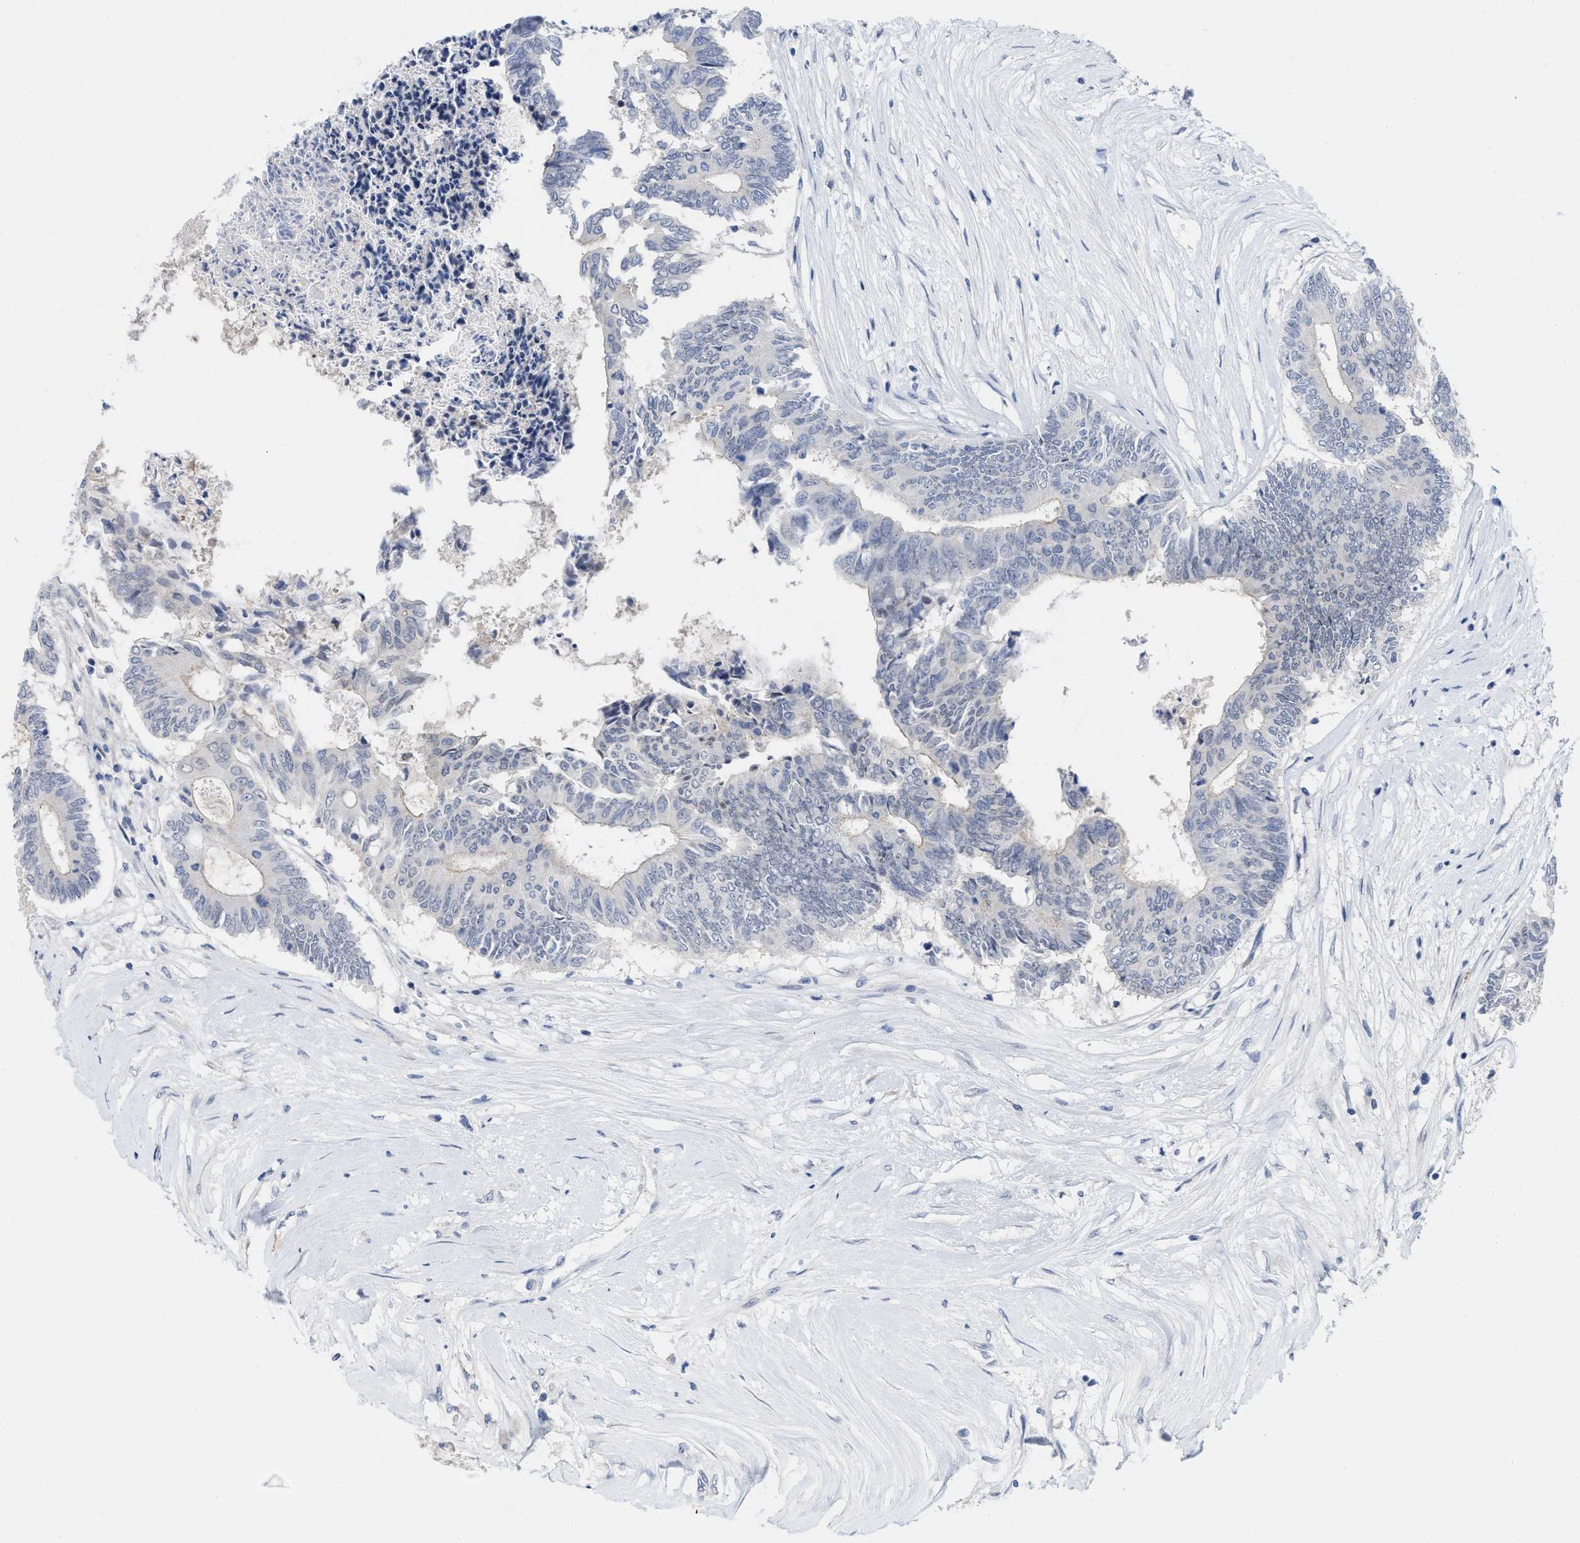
{"staining": {"intensity": "negative", "quantity": "none", "location": "none"}, "tissue": "colorectal cancer", "cell_type": "Tumor cells", "image_type": "cancer", "snomed": [{"axis": "morphology", "description": "Adenocarcinoma, NOS"}, {"axis": "topography", "description": "Rectum"}], "caption": "Immunohistochemistry micrograph of neoplastic tissue: human colorectal adenocarcinoma stained with DAB displays no significant protein positivity in tumor cells.", "gene": "ACKR1", "patient": {"sex": "male", "age": 63}}